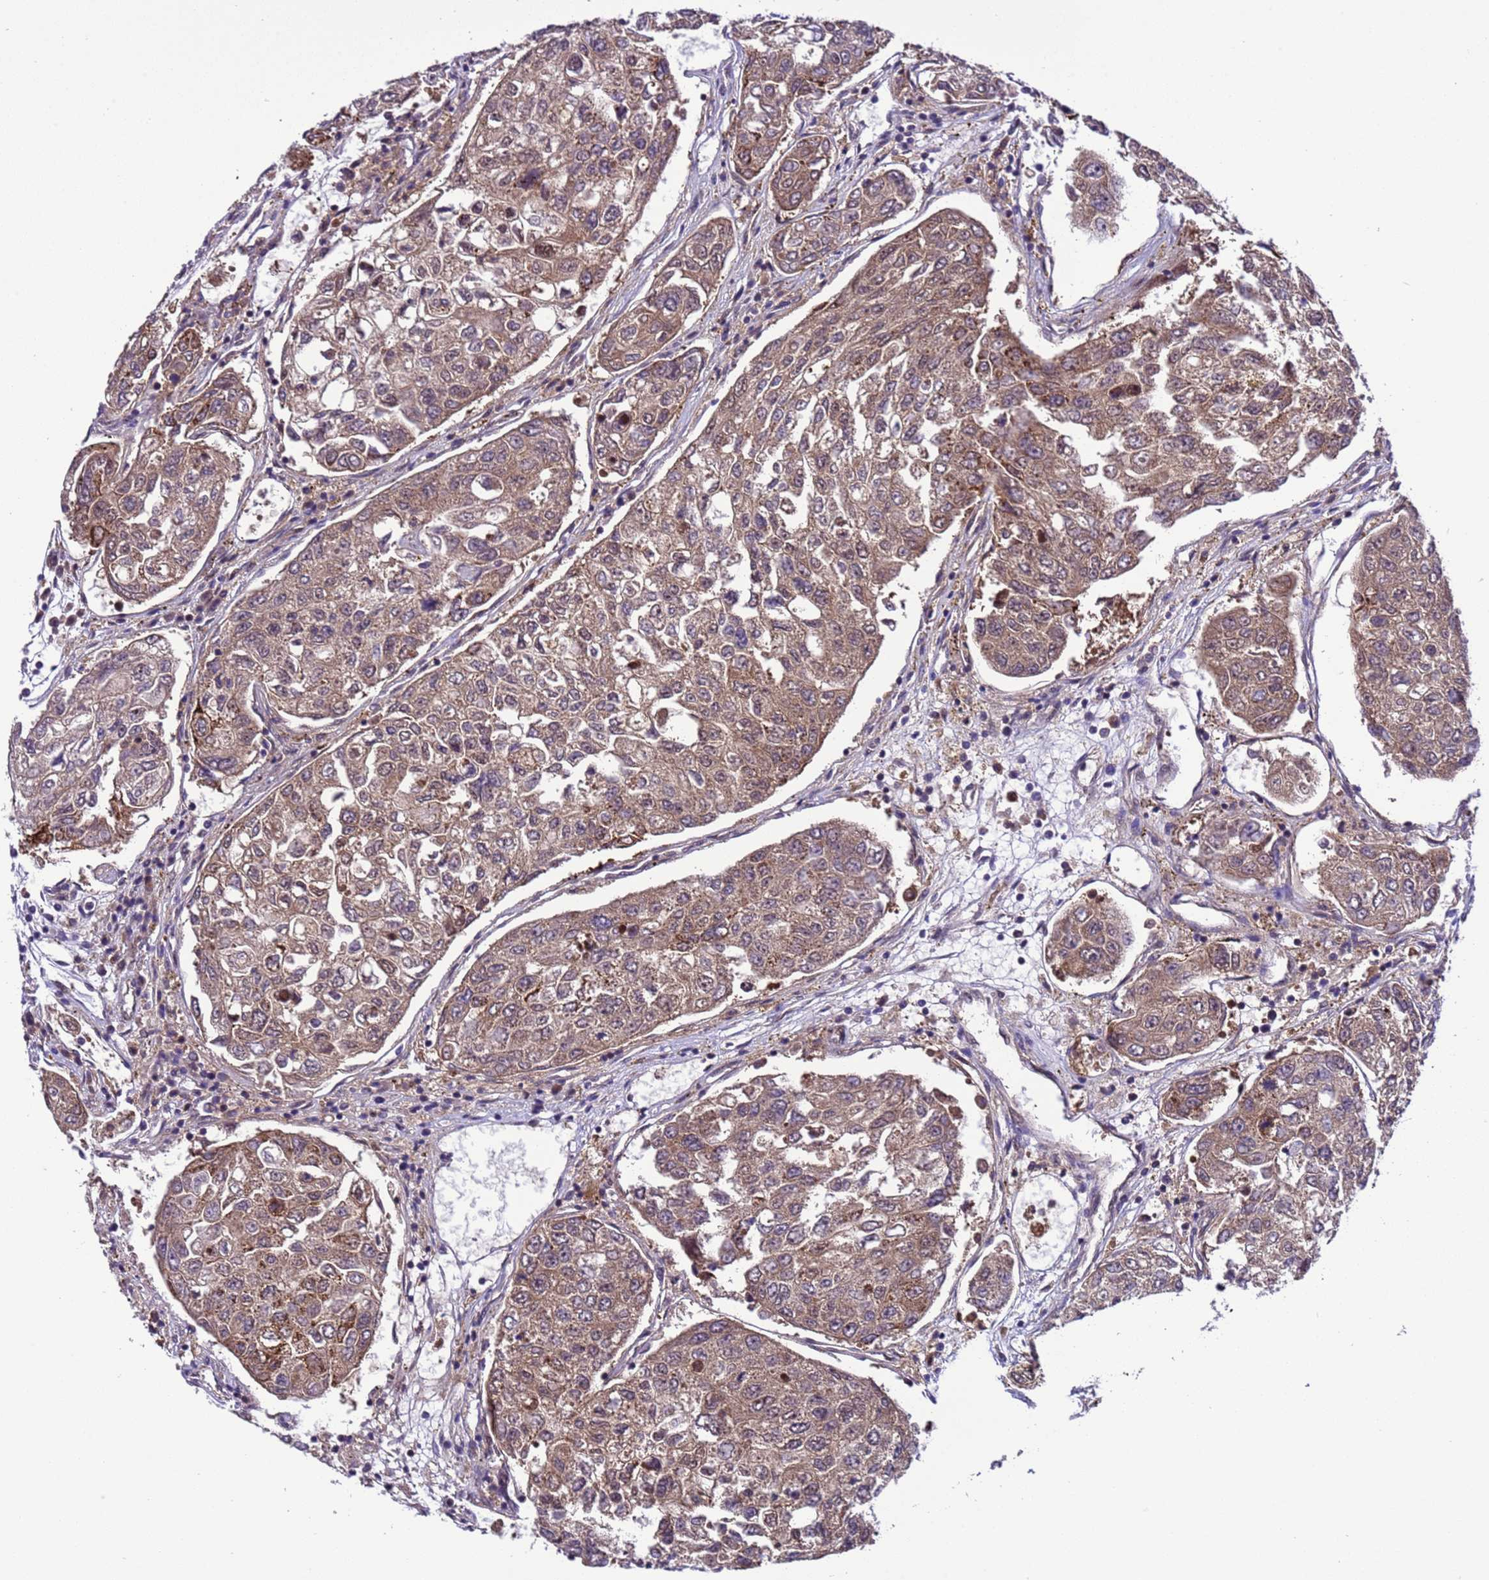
{"staining": {"intensity": "moderate", "quantity": ">75%", "location": "cytoplasmic/membranous,nuclear"}, "tissue": "urothelial cancer", "cell_type": "Tumor cells", "image_type": "cancer", "snomed": [{"axis": "morphology", "description": "Urothelial carcinoma, High grade"}, {"axis": "topography", "description": "Lymph node"}, {"axis": "topography", "description": "Urinary bladder"}], "caption": "Immunohistochemistry micrograph of human urothelial carcinoma (high-grade) stained for a protein (brown), which reveals medium levels of moderate cytoplasmic/membranous and nuclear positivity in about >75% of tumor cells.", "gene": "RASD1", "patient": {"sex": "male", "age": 51}}